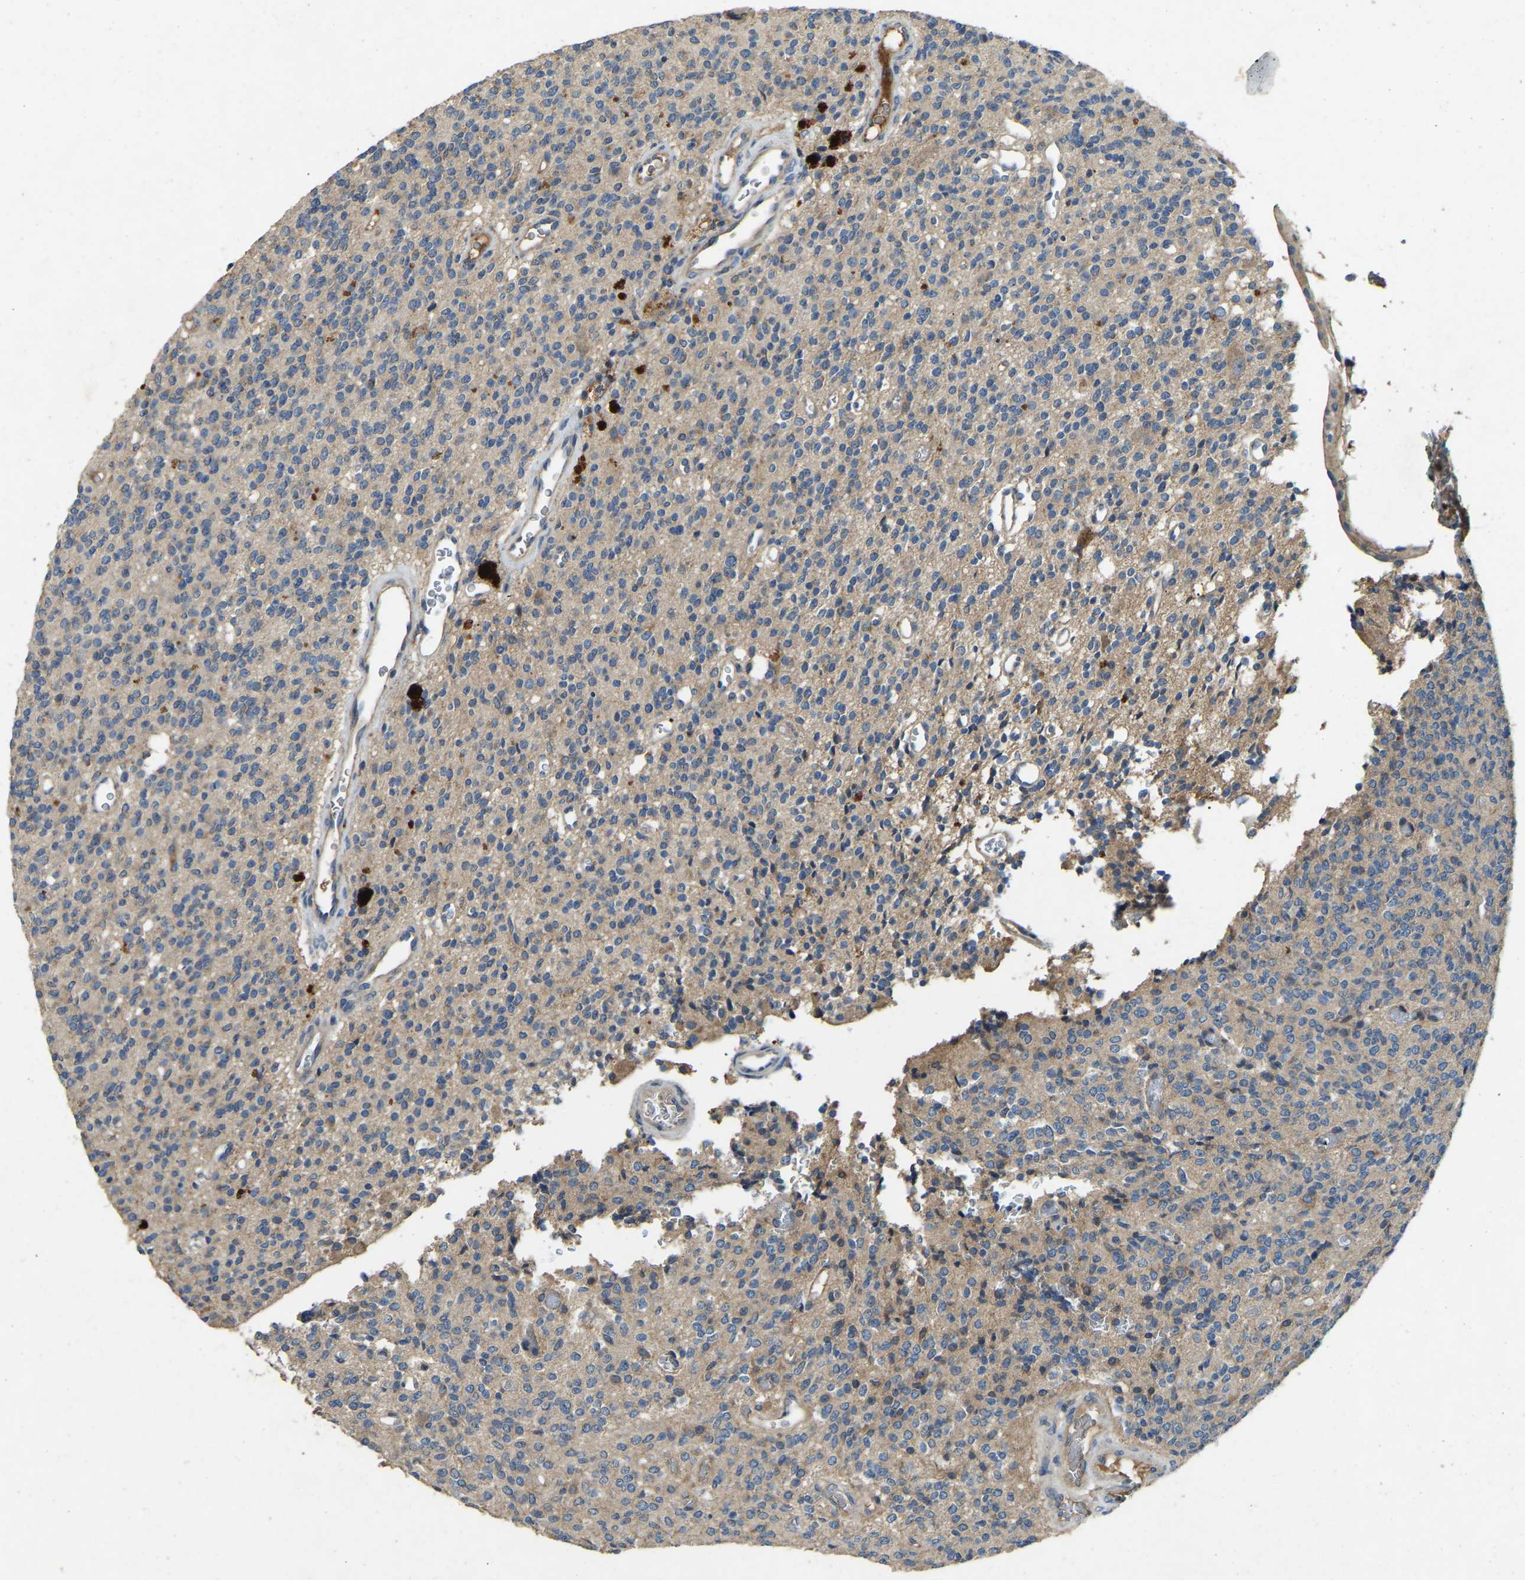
{"staining": {"intensity": "weak", "quantity": "<25%", "location": "cytoplasmic/membranous"}, "tissue": "glioma", "cell_type": "Tumor cells", "image_type": "cancer", "snomed": [{"axis": "morphology", "description": "Glioma, malignant, High grade"}, {"axis": "topography", "description": "Brain"}], "caption": "The image reveals no significant staining in tumor cells of glioma.", "gene": "ATP8B1", "patient": {"sex": "male", "age": 34}}